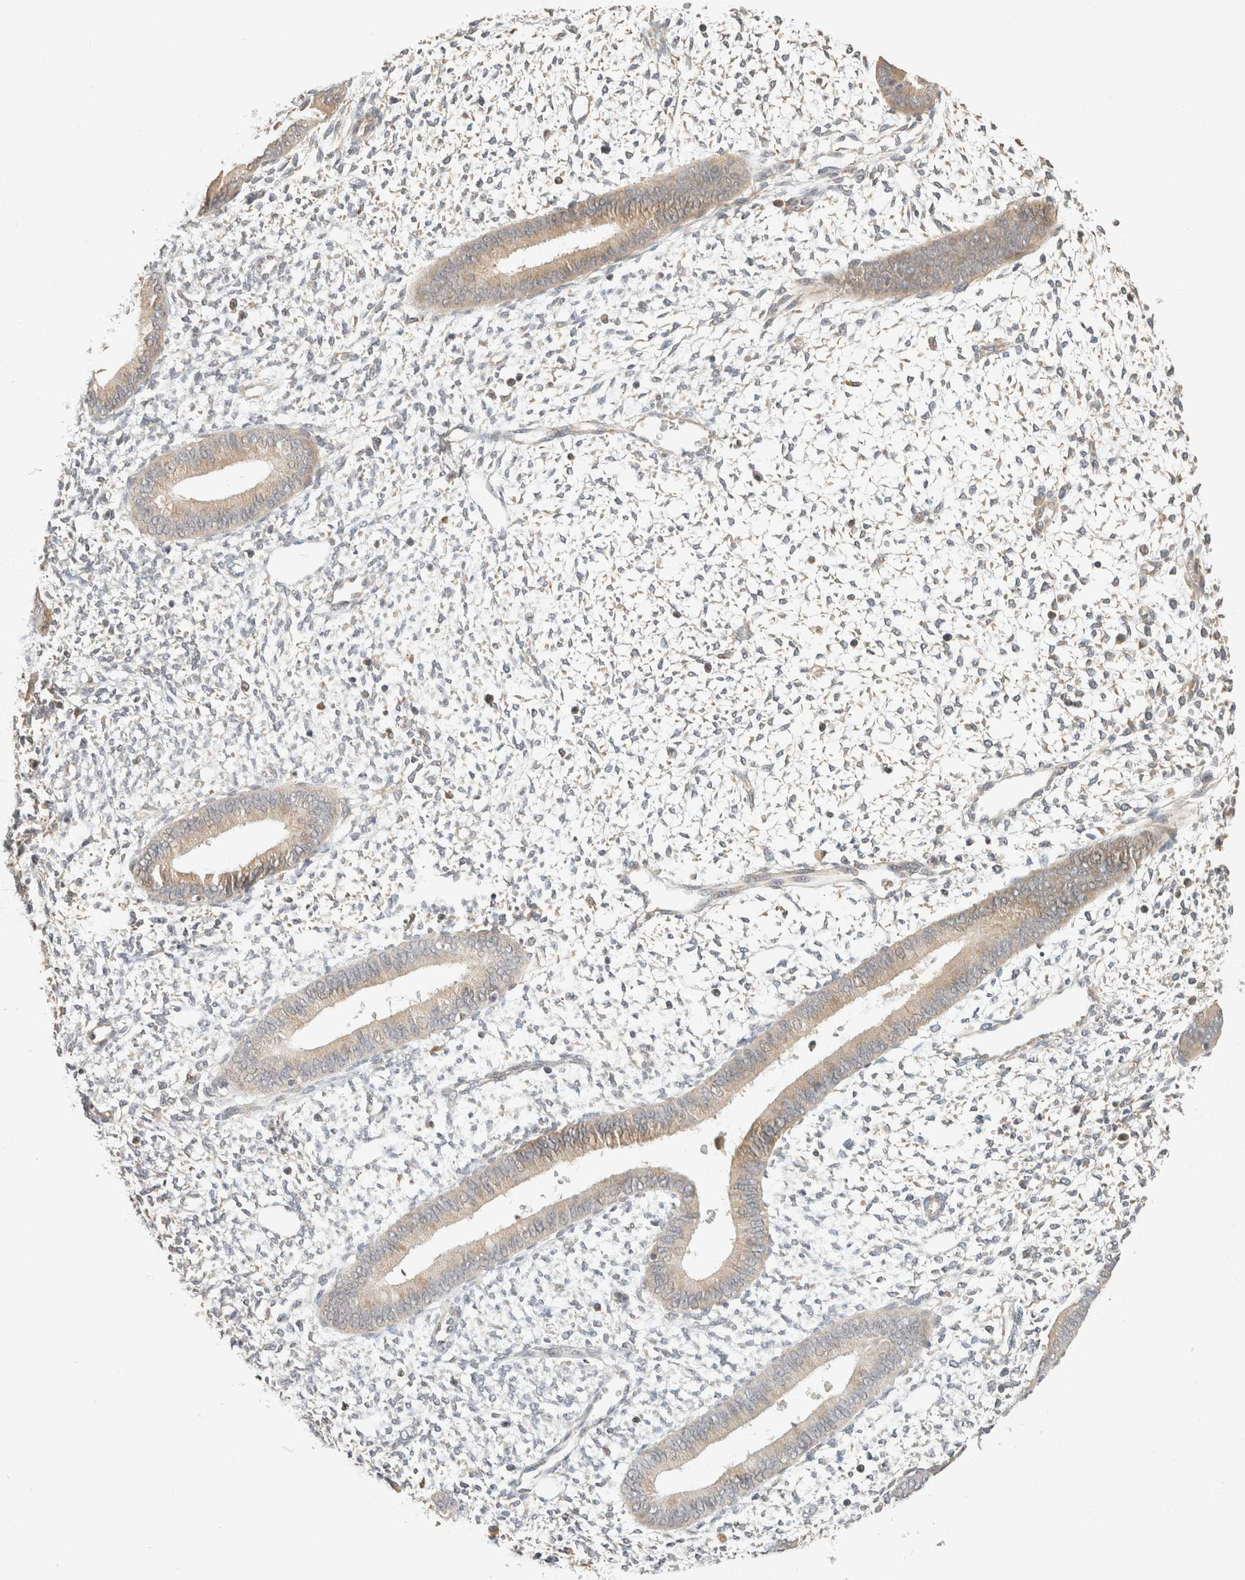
{"staining": {"intensity": "negative", "quantity": "none", "location": "none"}, "tissue": "endometrium", "cell_type": "Cells in endometrial stroma", "image_type": "normal", "snomed": [{"axis": "morphology", "description": "Normal tissue, NOS"}, {"axis": "topography", "description": "Endometrium"}], "caption": "Immunohistochemical staining of normal endometrium shows no significant expression in cells in endometrial stroma.", "gene": "TACC1", "patient": {"sex": "female", "age": 46}}